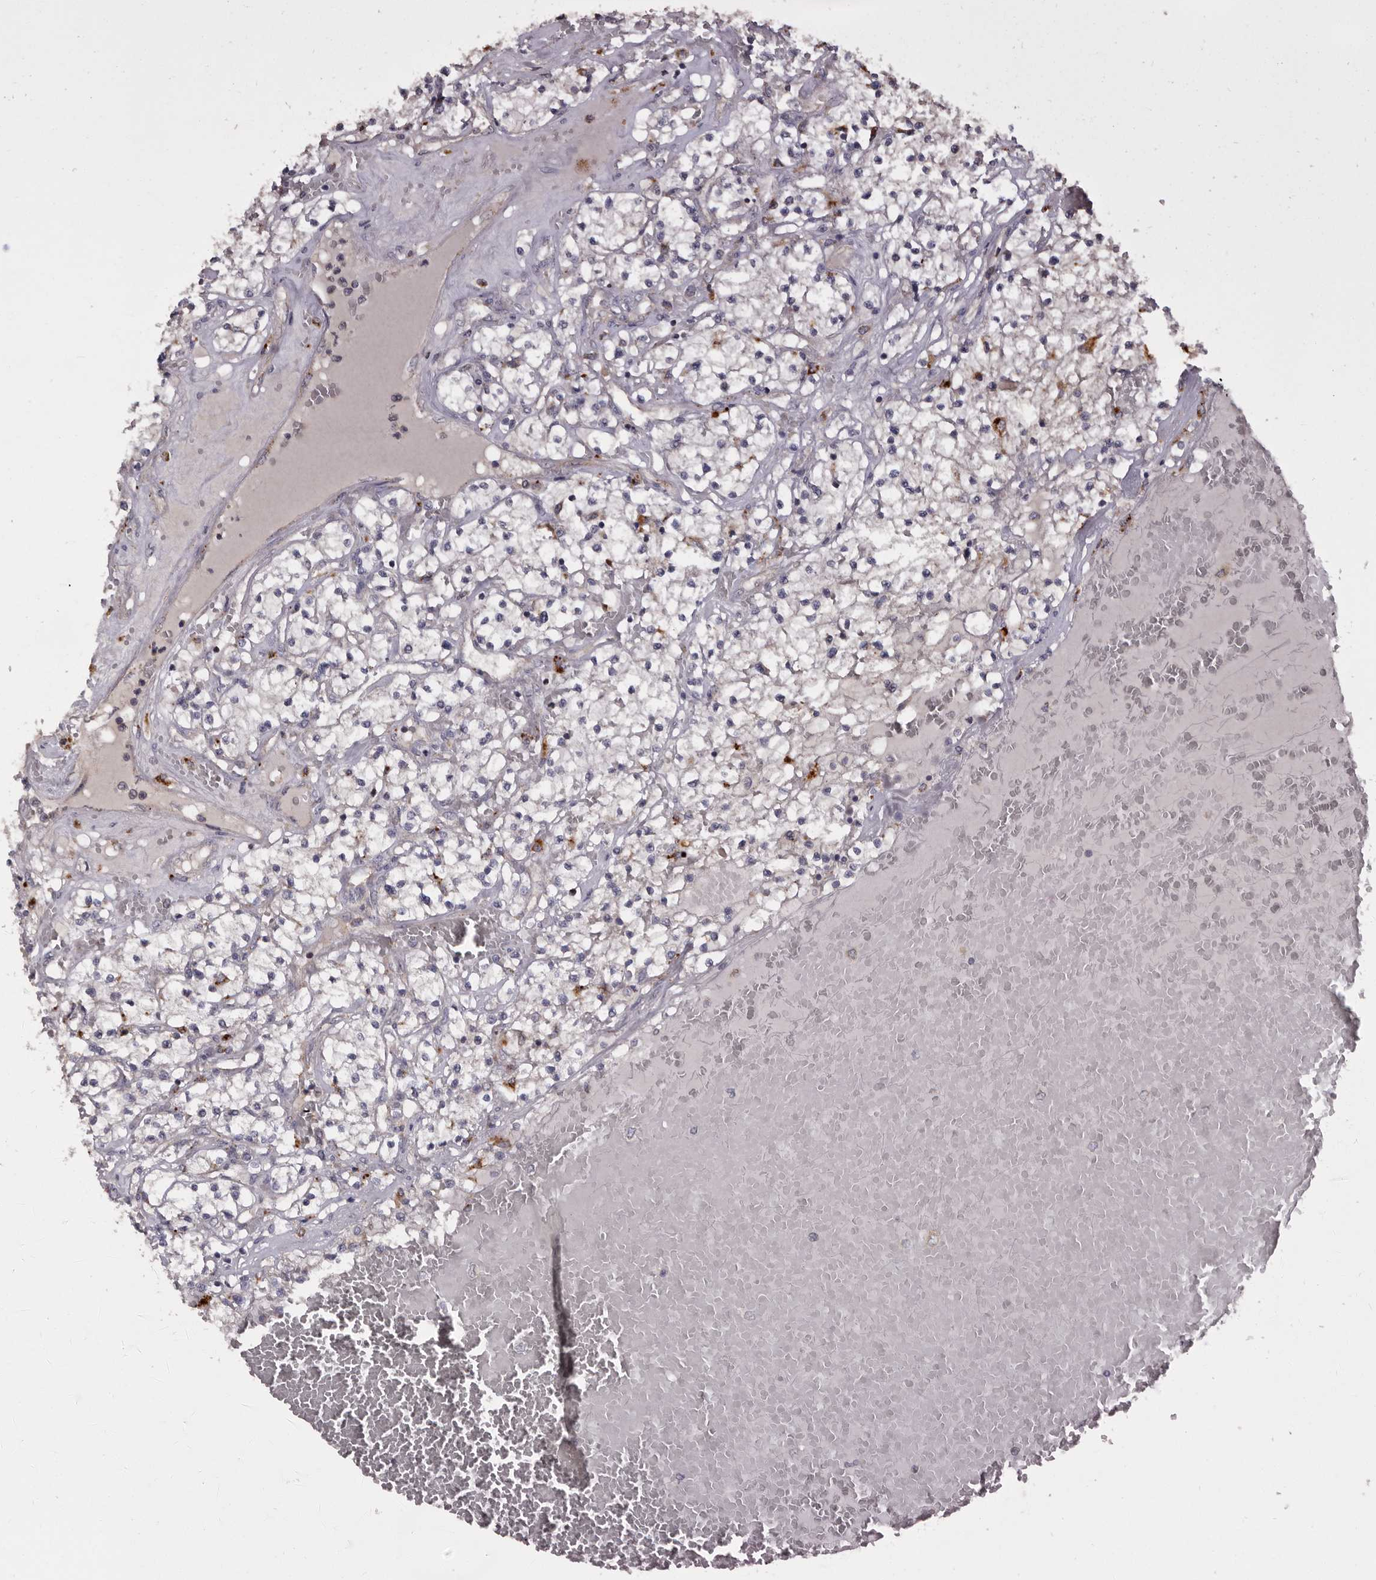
{"staining": {"intensity": "negative", "quantity": "none", "location": "none"}, "tissue": "renal cancer", "cell_type": "Tumor cells", "image_type": "cancer", "snomed": [{"axis": "morphology", "description": "Normal tissue, NOS"}, {"axis": "morphology", "description": "Adenocarcinoma, NOS"}, {"axis": "topography", "description": "Kidney"}], "caption": "Immunohistochemical staining of renal cancer (adenocarcinoma) reveals no significant expression in tumor cells.", "gene": "DAP", "patient": {"sex": "male", "age": 68}}